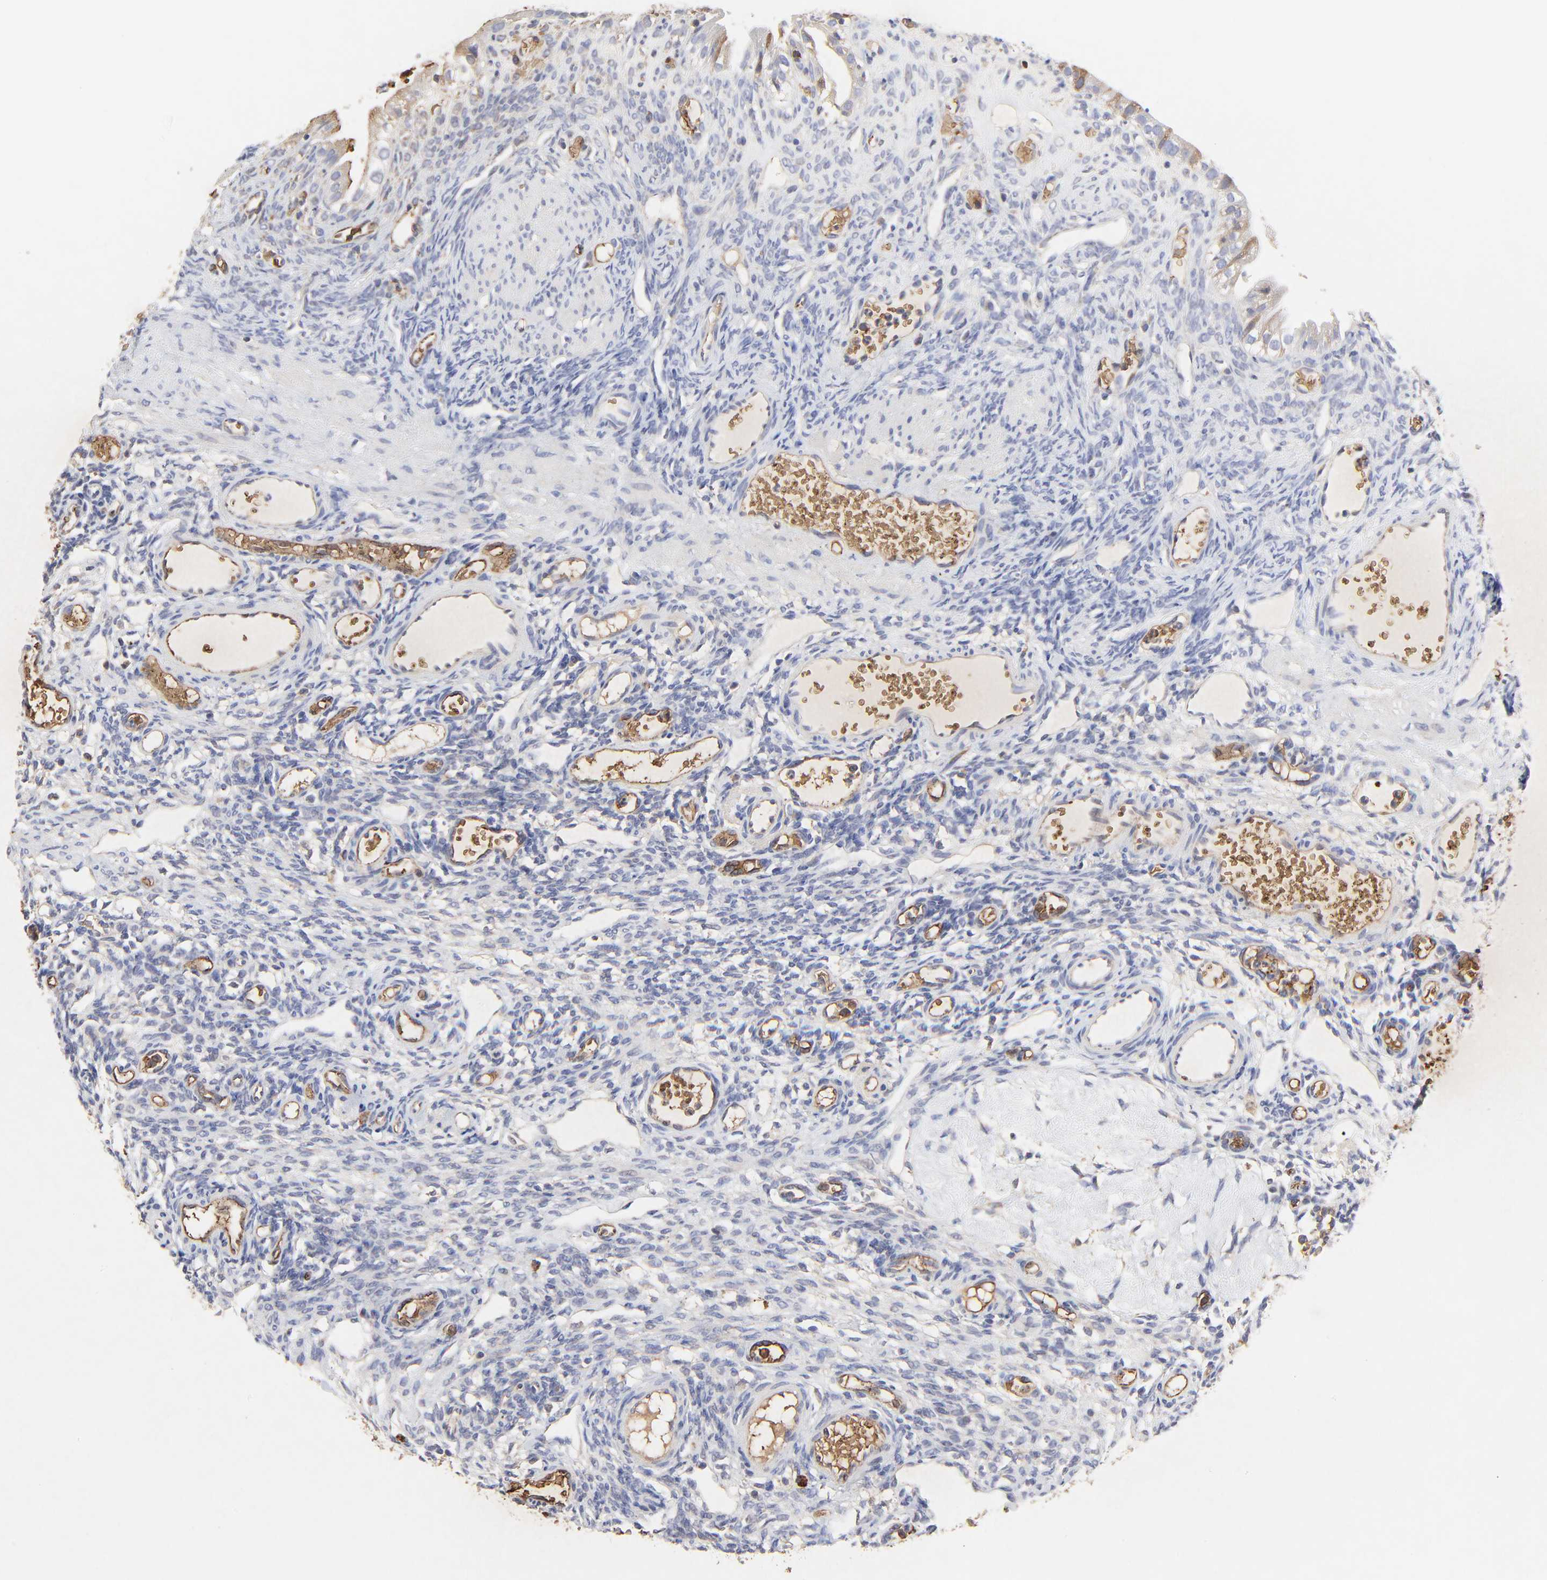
{"staining": {"intensity": "negative", "quantity": "none", "location": "none"}, "tissue": "ovary", "cell_type": "Ovarian stroma cells", "image_type": "normal", "snomed": [{"axis": "morphology", "description": "Normal tissue, NOS"}, {"axis": "topography", "description": "Ovary"}], "caption": "The image demonstrates no staining of ovarian stroma cells in unremarkable ovary. The staining is performed using DAB brown chromogen with nuclei counter-stained in using hematoxylin.", "gene": "PAG1", "patient": {"sex": "female", "age": 33}}